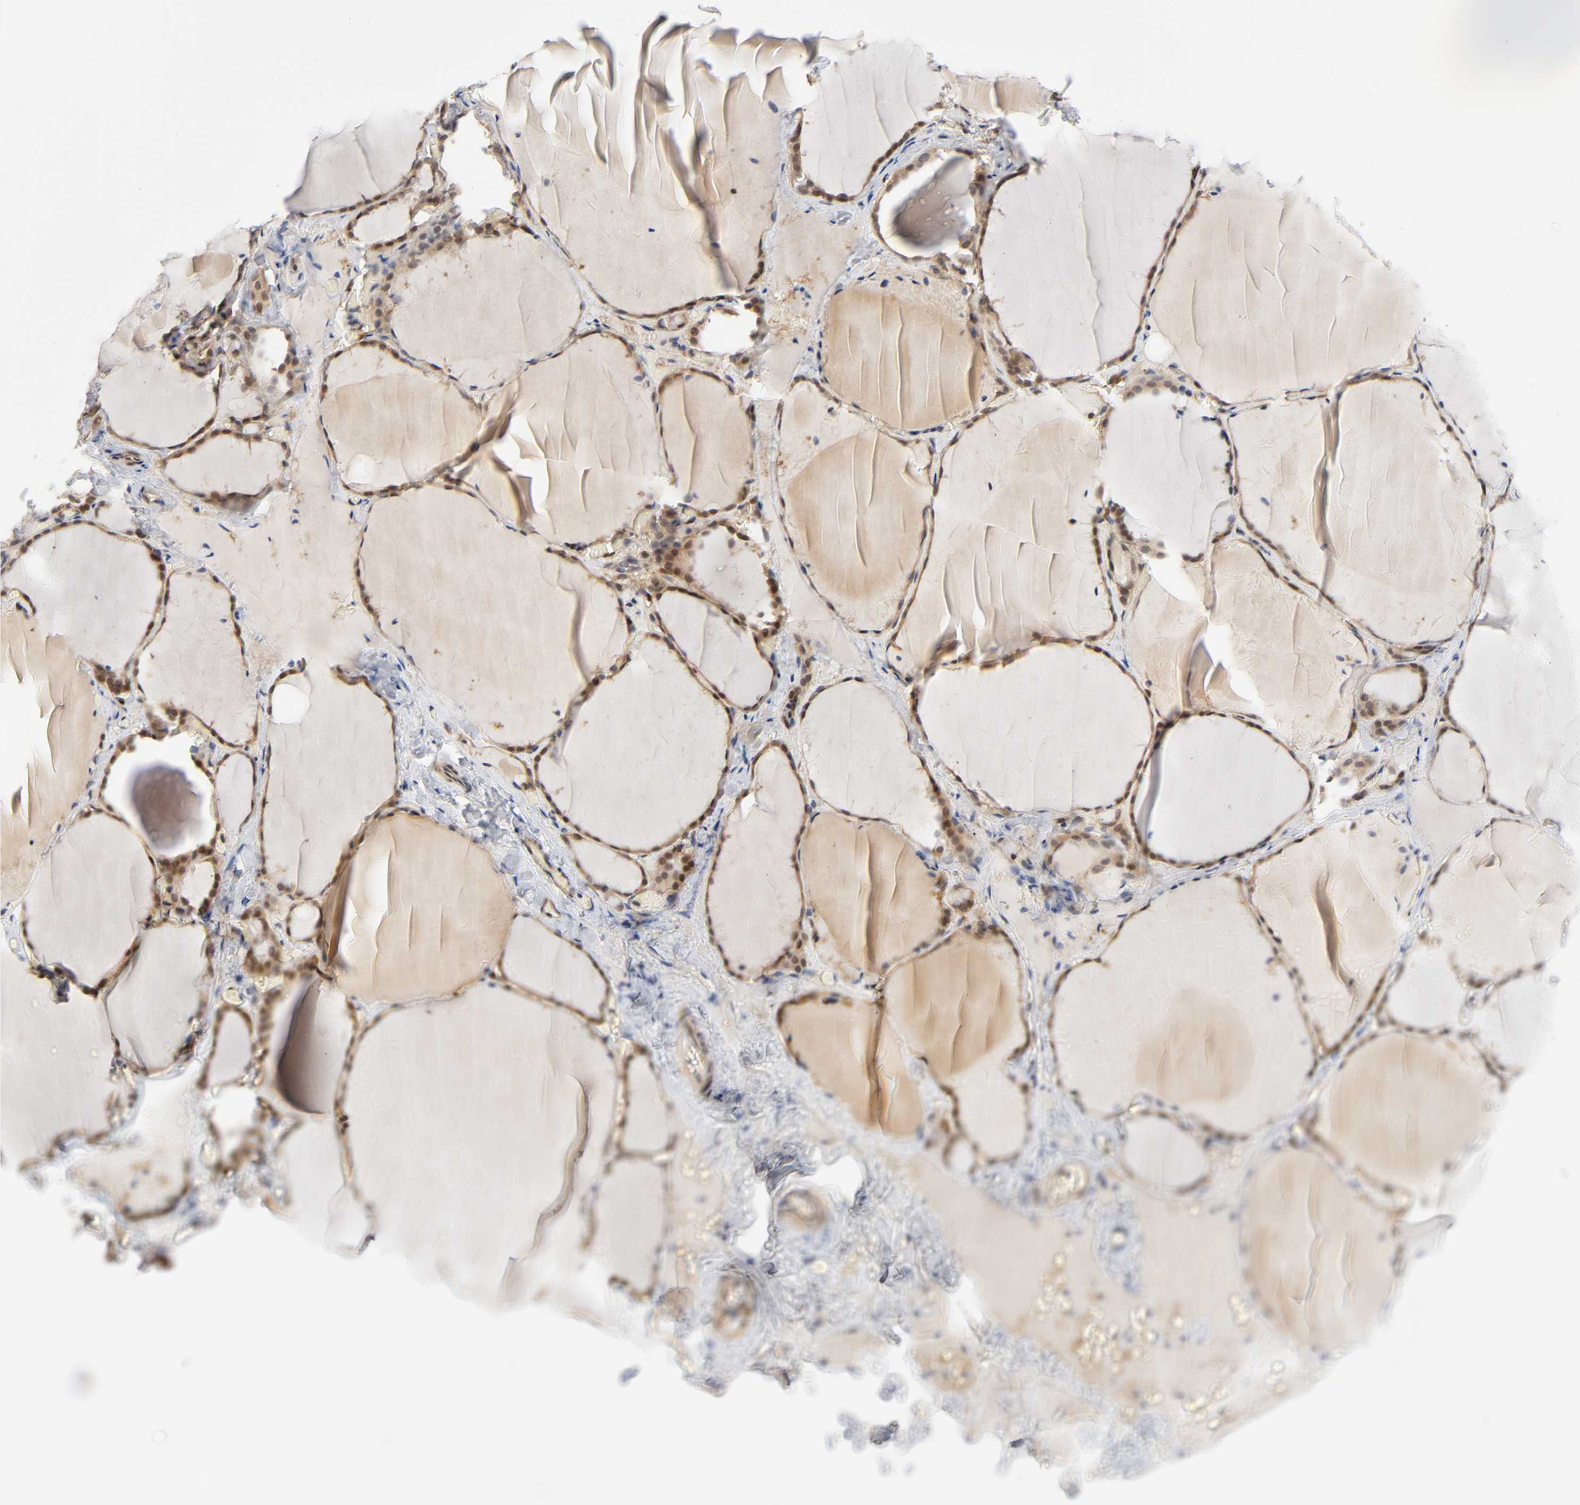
{"staining": {"intensity": "moderate", "quantity": ">75%", "location": "cytoplasmic/membranous,nuclear"}, "tissue": "thyroid gland", "cell_type": "Glandular cells", "image_type": "normal", "snomed": [{"axis": "morphology", "description": "Normal tissue, NOS"}, {"axis": "topography", "description": "Thyroid gland"}], "caption": "DAB (3,3'-diaminobenzidine) immunohistochemical staining of benign thyroid gland reveals moderate cytoplasmic/membranous,nuclear protein staining in about >75% of glandular cells.", "gene": "PTEN", "patient": {"sex": "female", "age": 22}}